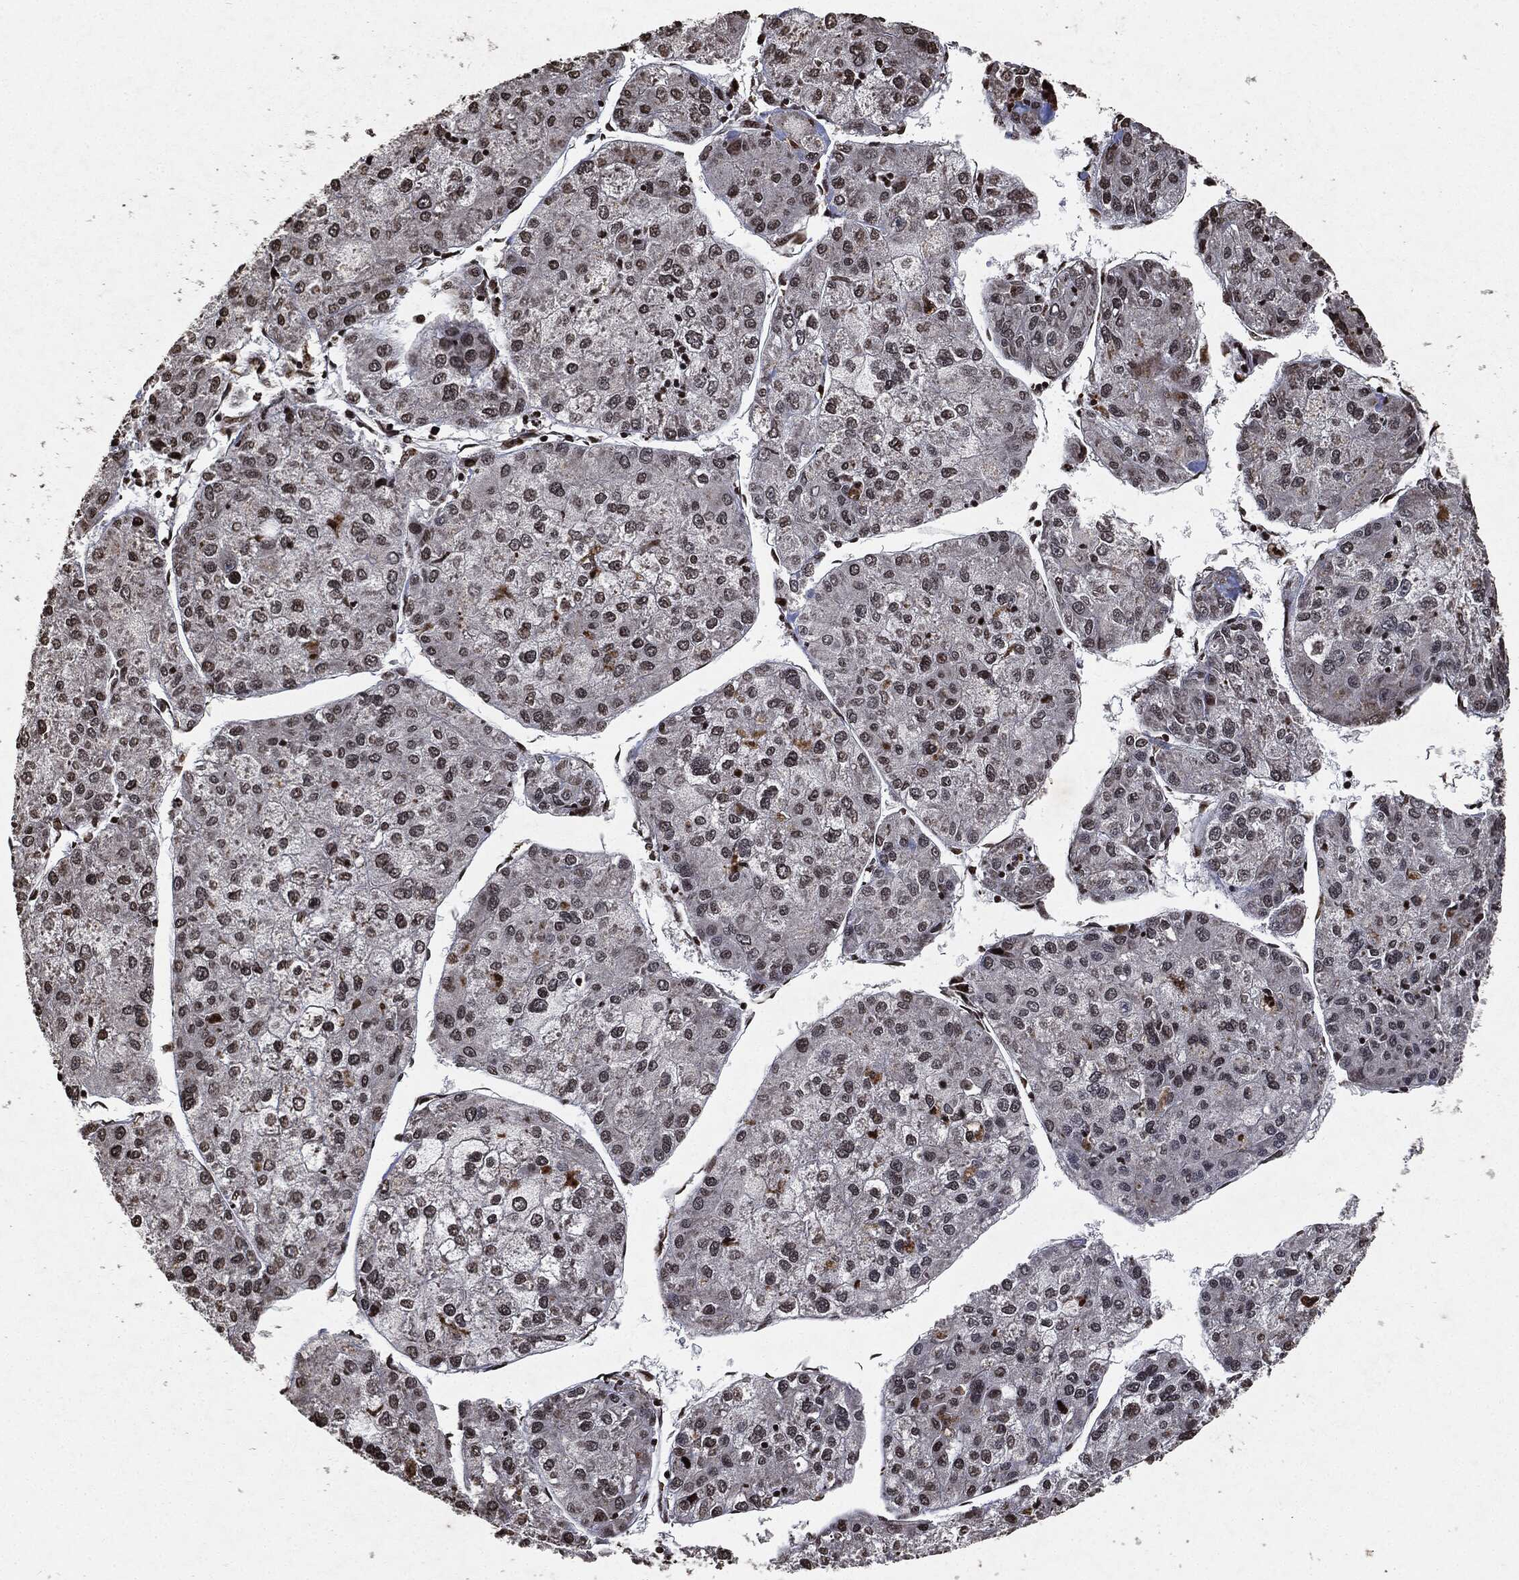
{"staining": {"intensity": "weak", "quantity": "<25%", "location": "nuclear"}, "tissue": "liver cancer", "cell_type": "Tumor cells", "image_type": "cancer", "snomed": [{"axis": "morphology", "description": "Carcinoma, Hepatocellular, NOS"}, {"axis": "topography", "description": "Liver"}], "caption": "High power microscopy micrograph of an immunohistochemistry photomicrograph of hepatocellular carcinoma (liver), revealing no significant staining in tumor cells.", "gene": "JUN", "patient": {"sex": "male", "age": 43}}